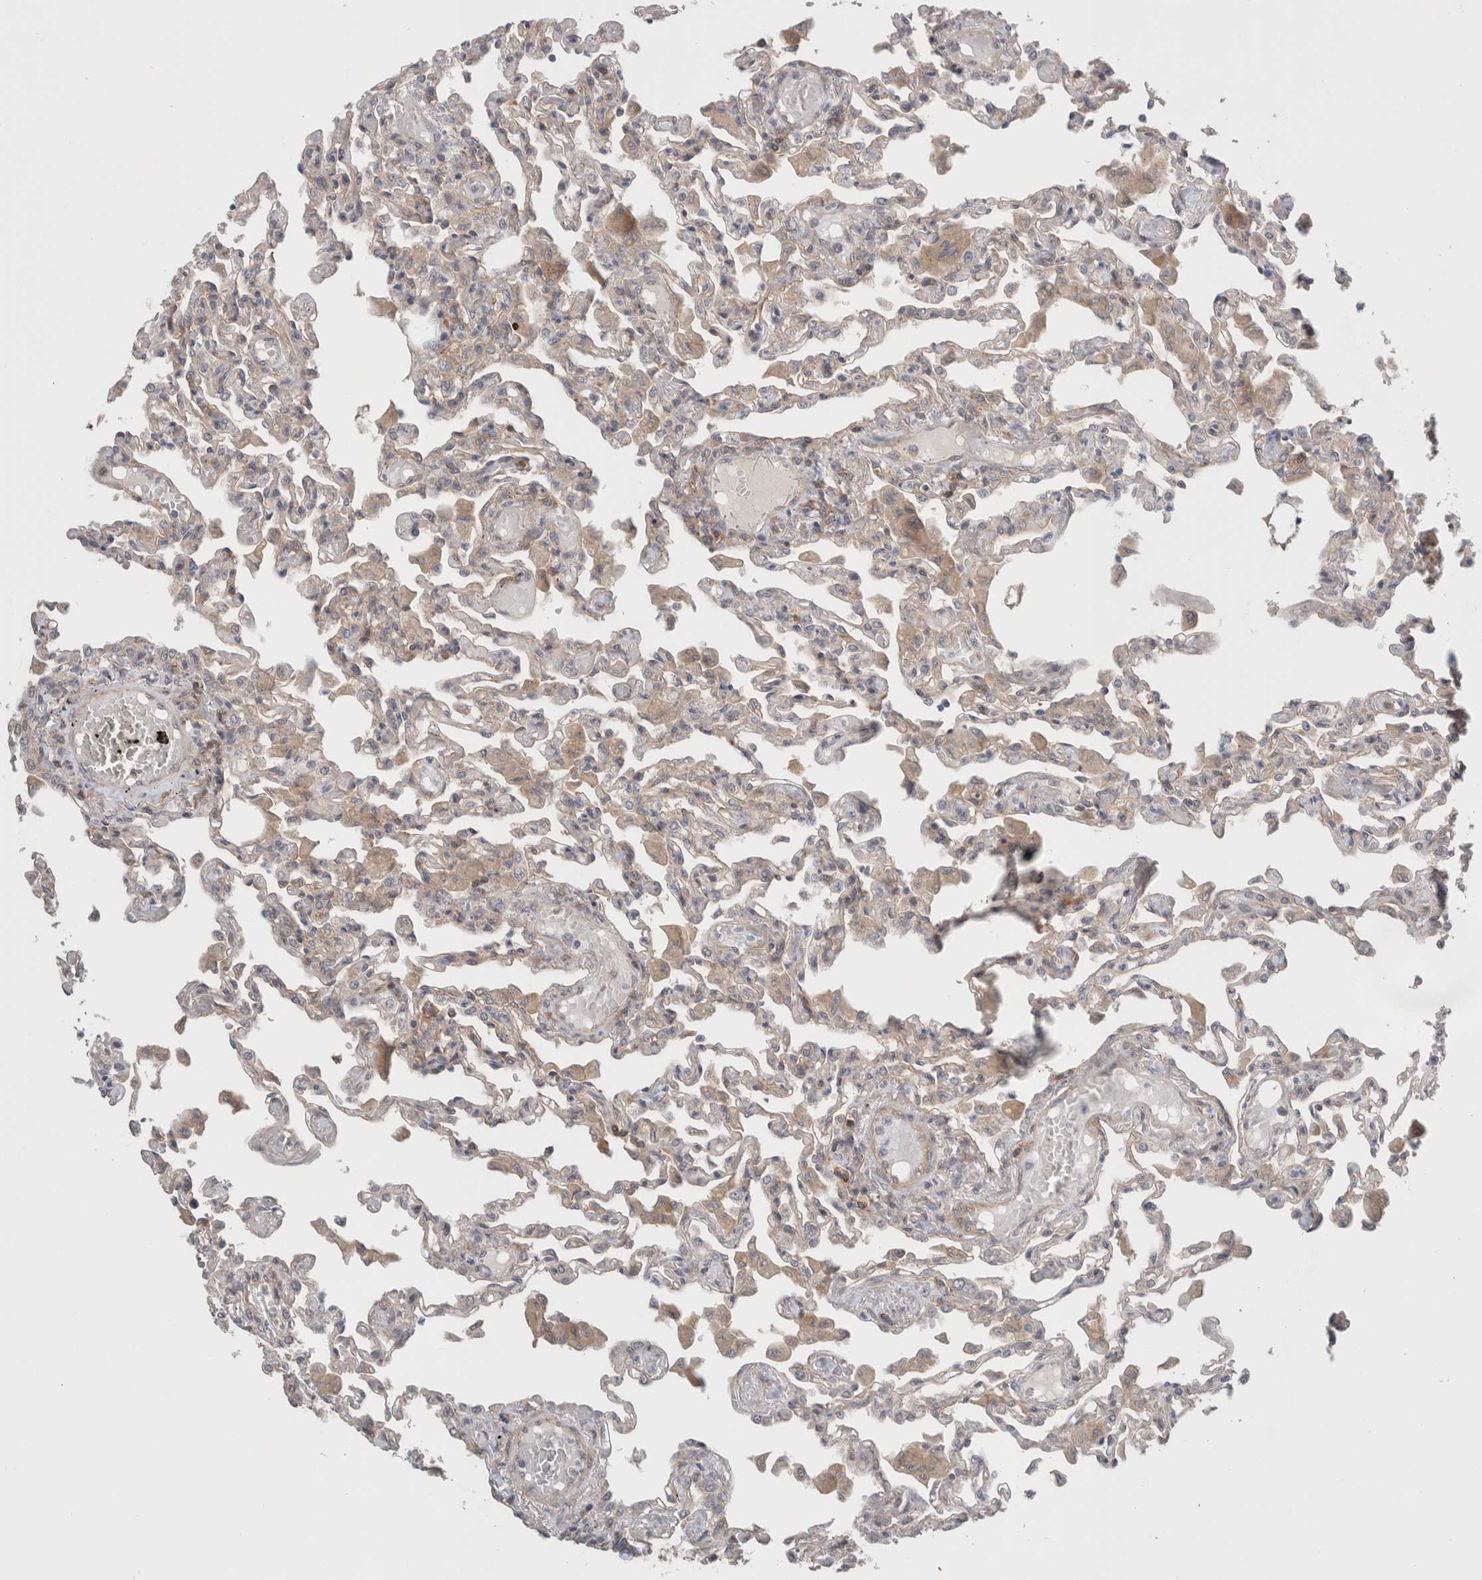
{"staining": {"intensity": "negative", "quantity": "none", "location": "none"}, "tissue": "lung", "cell_type": "Alveolar cells", "image_type": "normal", "snomed": [{"axis": "morphology", "description": "Normal tissue, NOS"}, {"axis": "topography", "description": "Bronchus"}, {"axis": "topography", "description": "Lung"}], "caption": "IHC image of normal human lung stained for a protein (brown), which displays no expression in alveolar cells.", "gene": "RASAL2", "patient": {"sex": "female", "age": 49}}